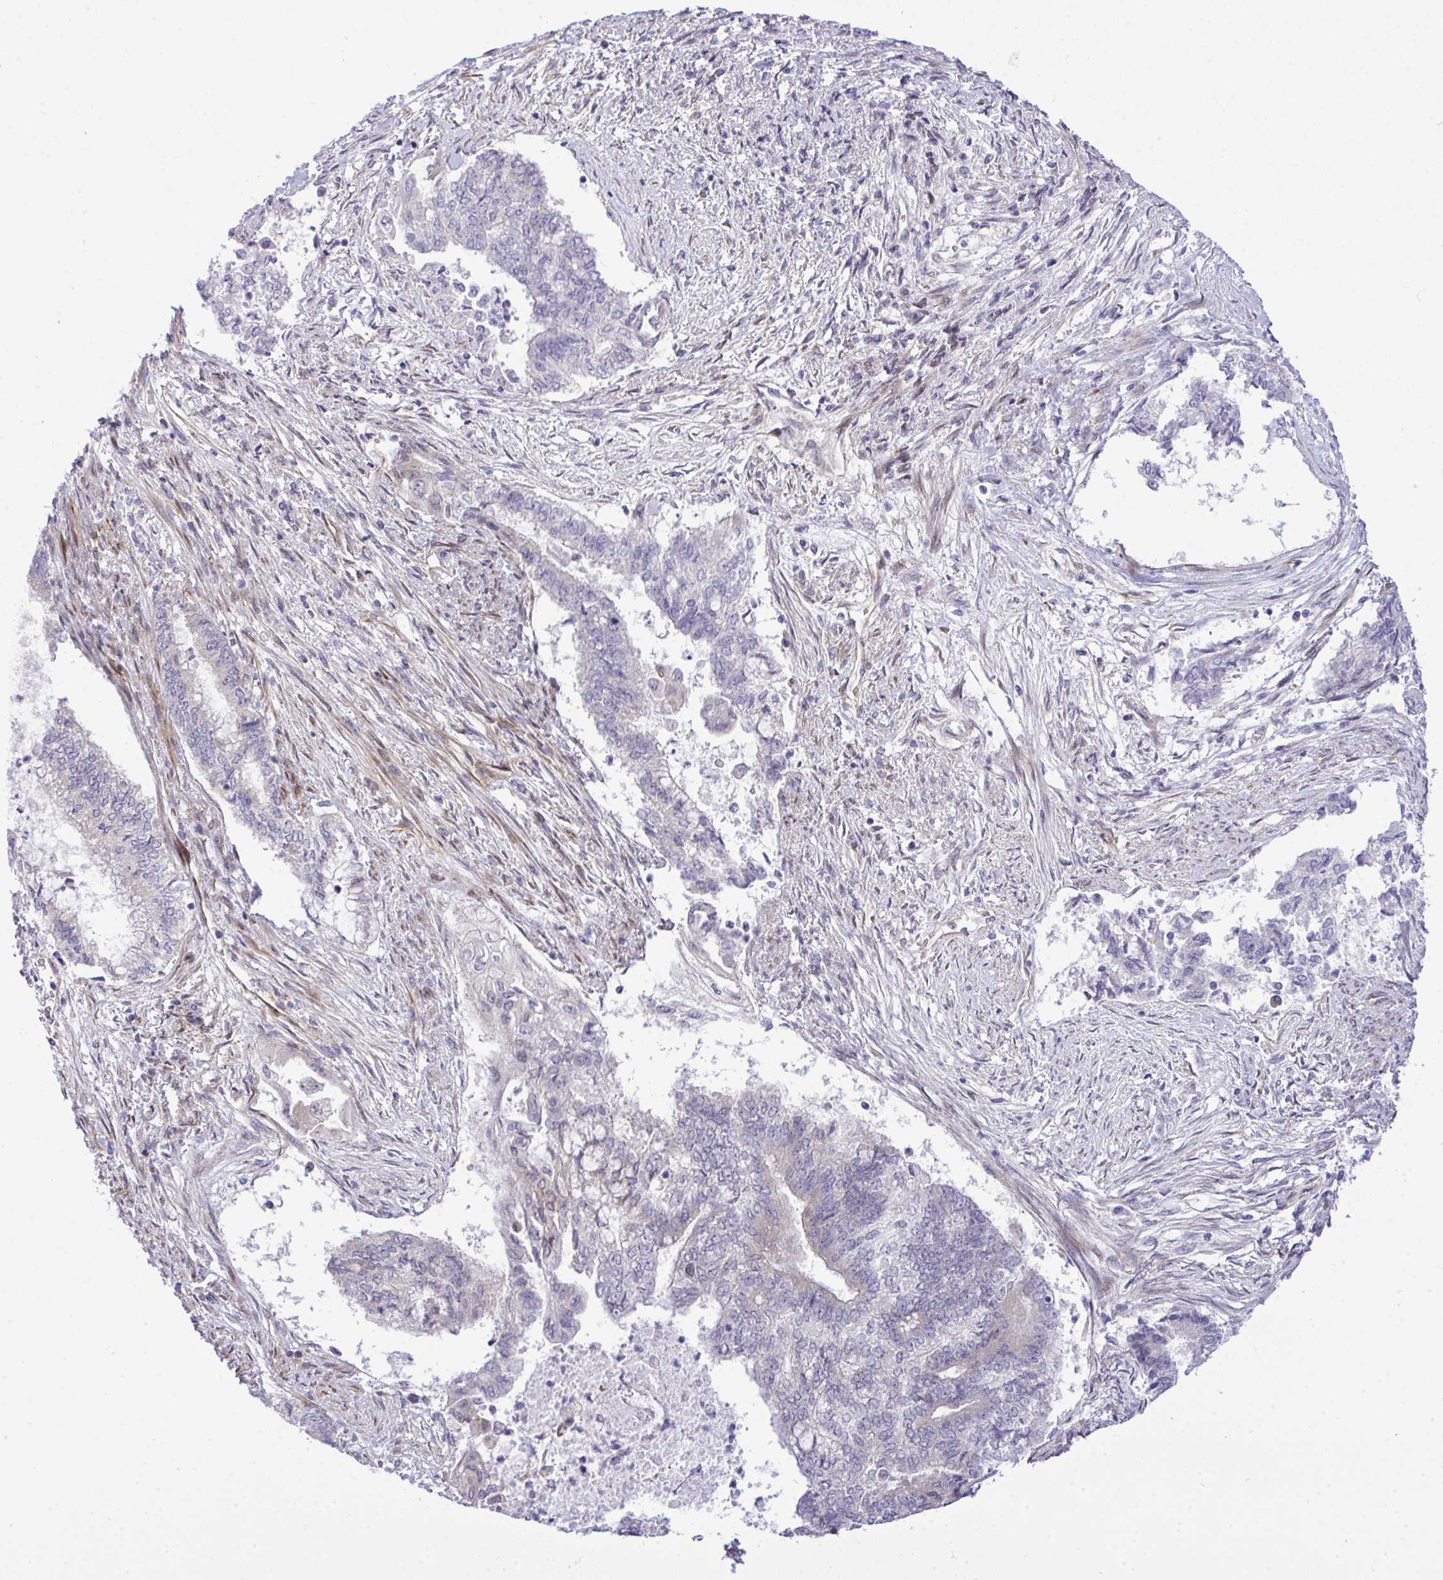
{"staining": {"intensity": "negative", "quantity": "none", "location": "none"}, "tissue": "endometrial cancer", "cell_type": "Tumor cells", "image_type": "cancer", "snomed": [{"axis": "morphology", "description": "Adenocarcinoma, NOS"}, {"axis": "topography", "description": "Endometrium"}], "caption": "A photomicrograph of human endometrial cancer (adenocarcinoma) is negative for staining in tumor cells. (DAB immunohistochemistry with hematoxylin counter stain).", "gene": "CASTOR2", "patient": {"sex": "female", "age": 65}}